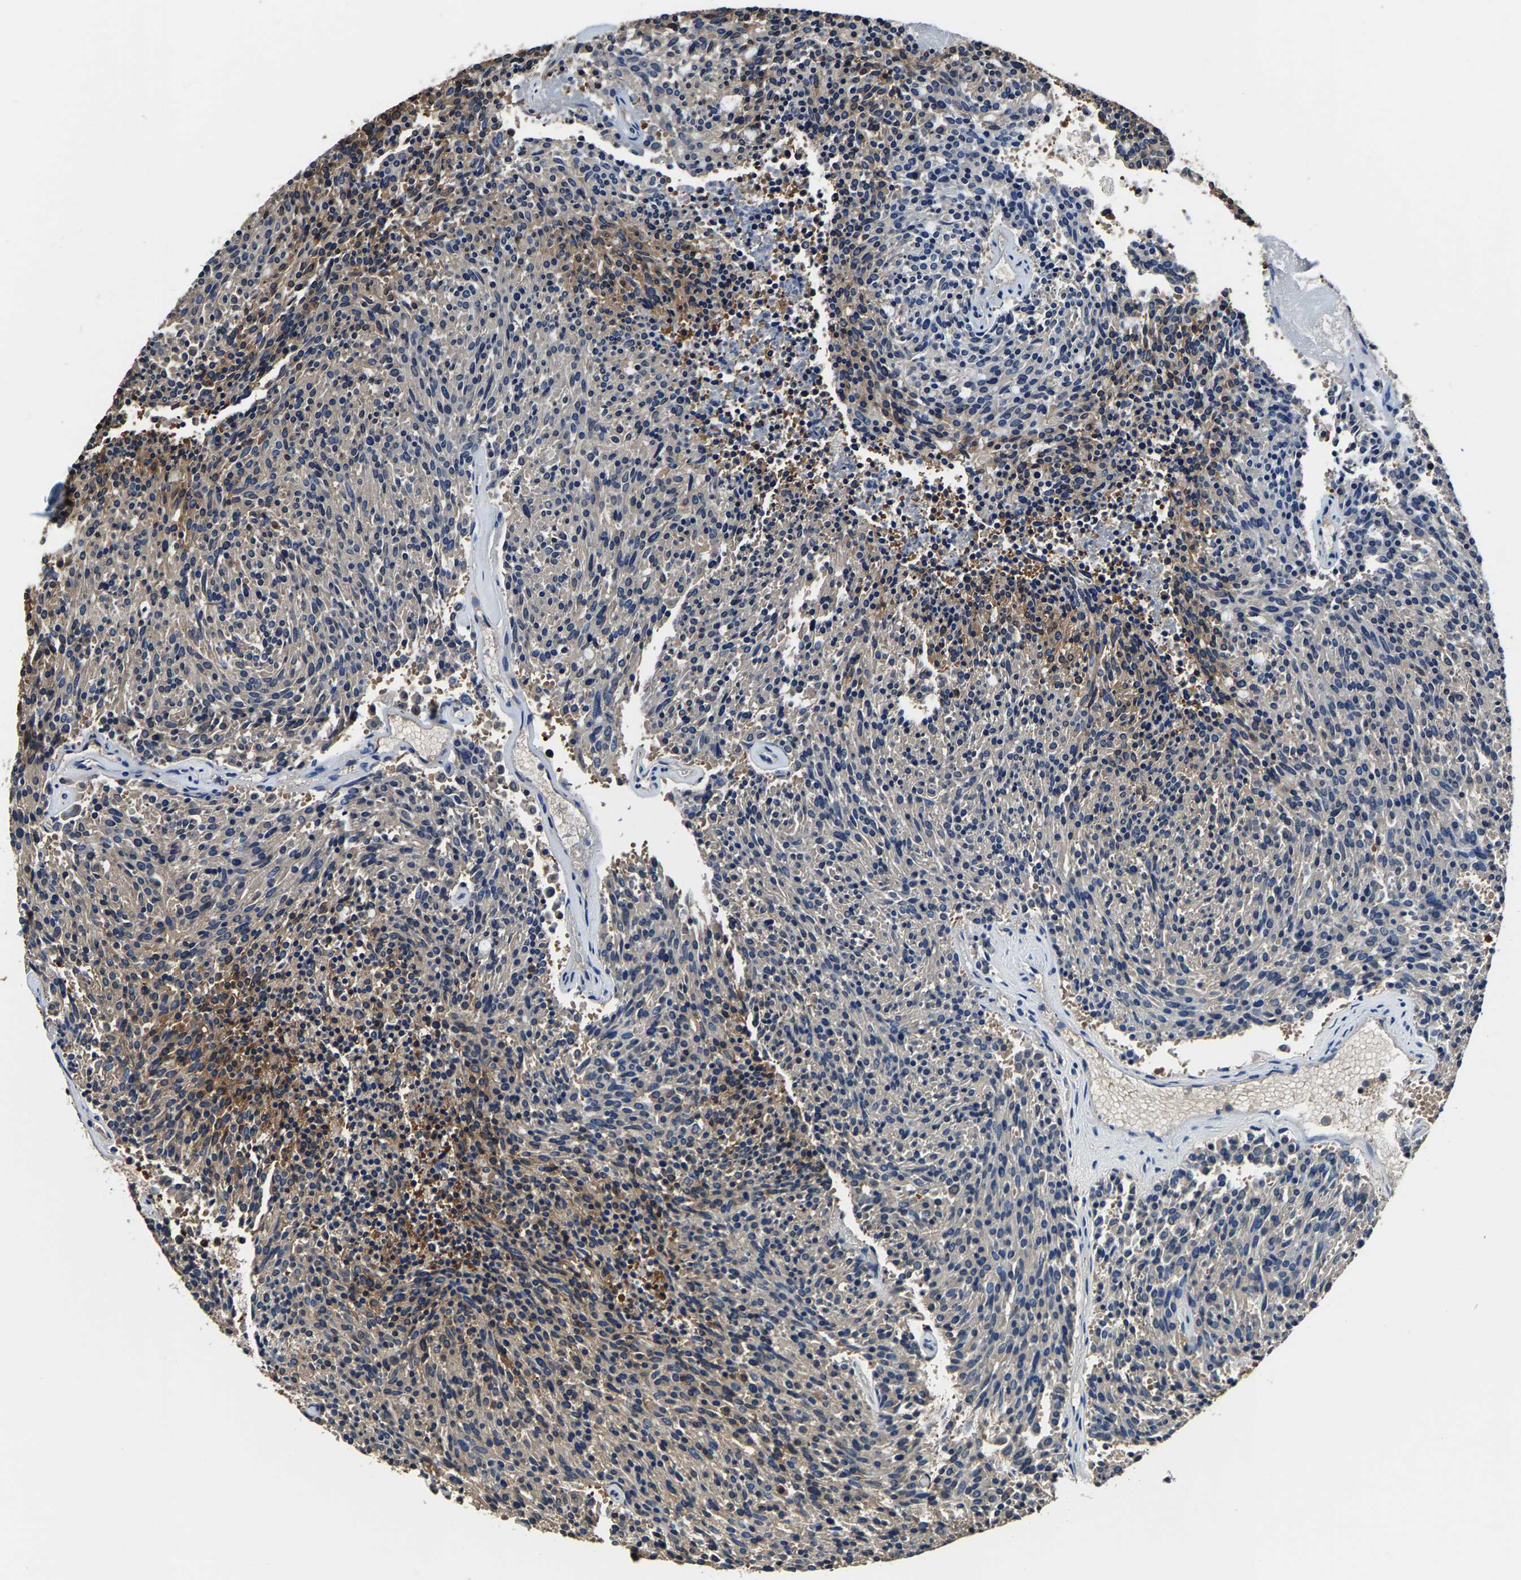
{"staining": {"intensity": "moderate", "quantity": "25%-75%", "location": "cytoplasmic/membranous"}, "tissue": "carcinoid", "cell_type": "Tumor cells", "image_type": "cancer", "snomed": [{"axis": "morphology", "description": "Carcinoid, malignant, NOS"}, {"axis": "topography", "description": "Pancreas"}], "caption": "Immunohistochemistry (DAB) staining of malignant carcinoid demonstrates moderate cytoplasmic/membranous protein positivity in about 25%-75% of tumor cells. (Stains: DAB in brown, nuclei in blue, Microscopy: brightfield microscopy at high magnification).", "gene": "ALDOB", "patient": {"sex": "female", "age": 54}}